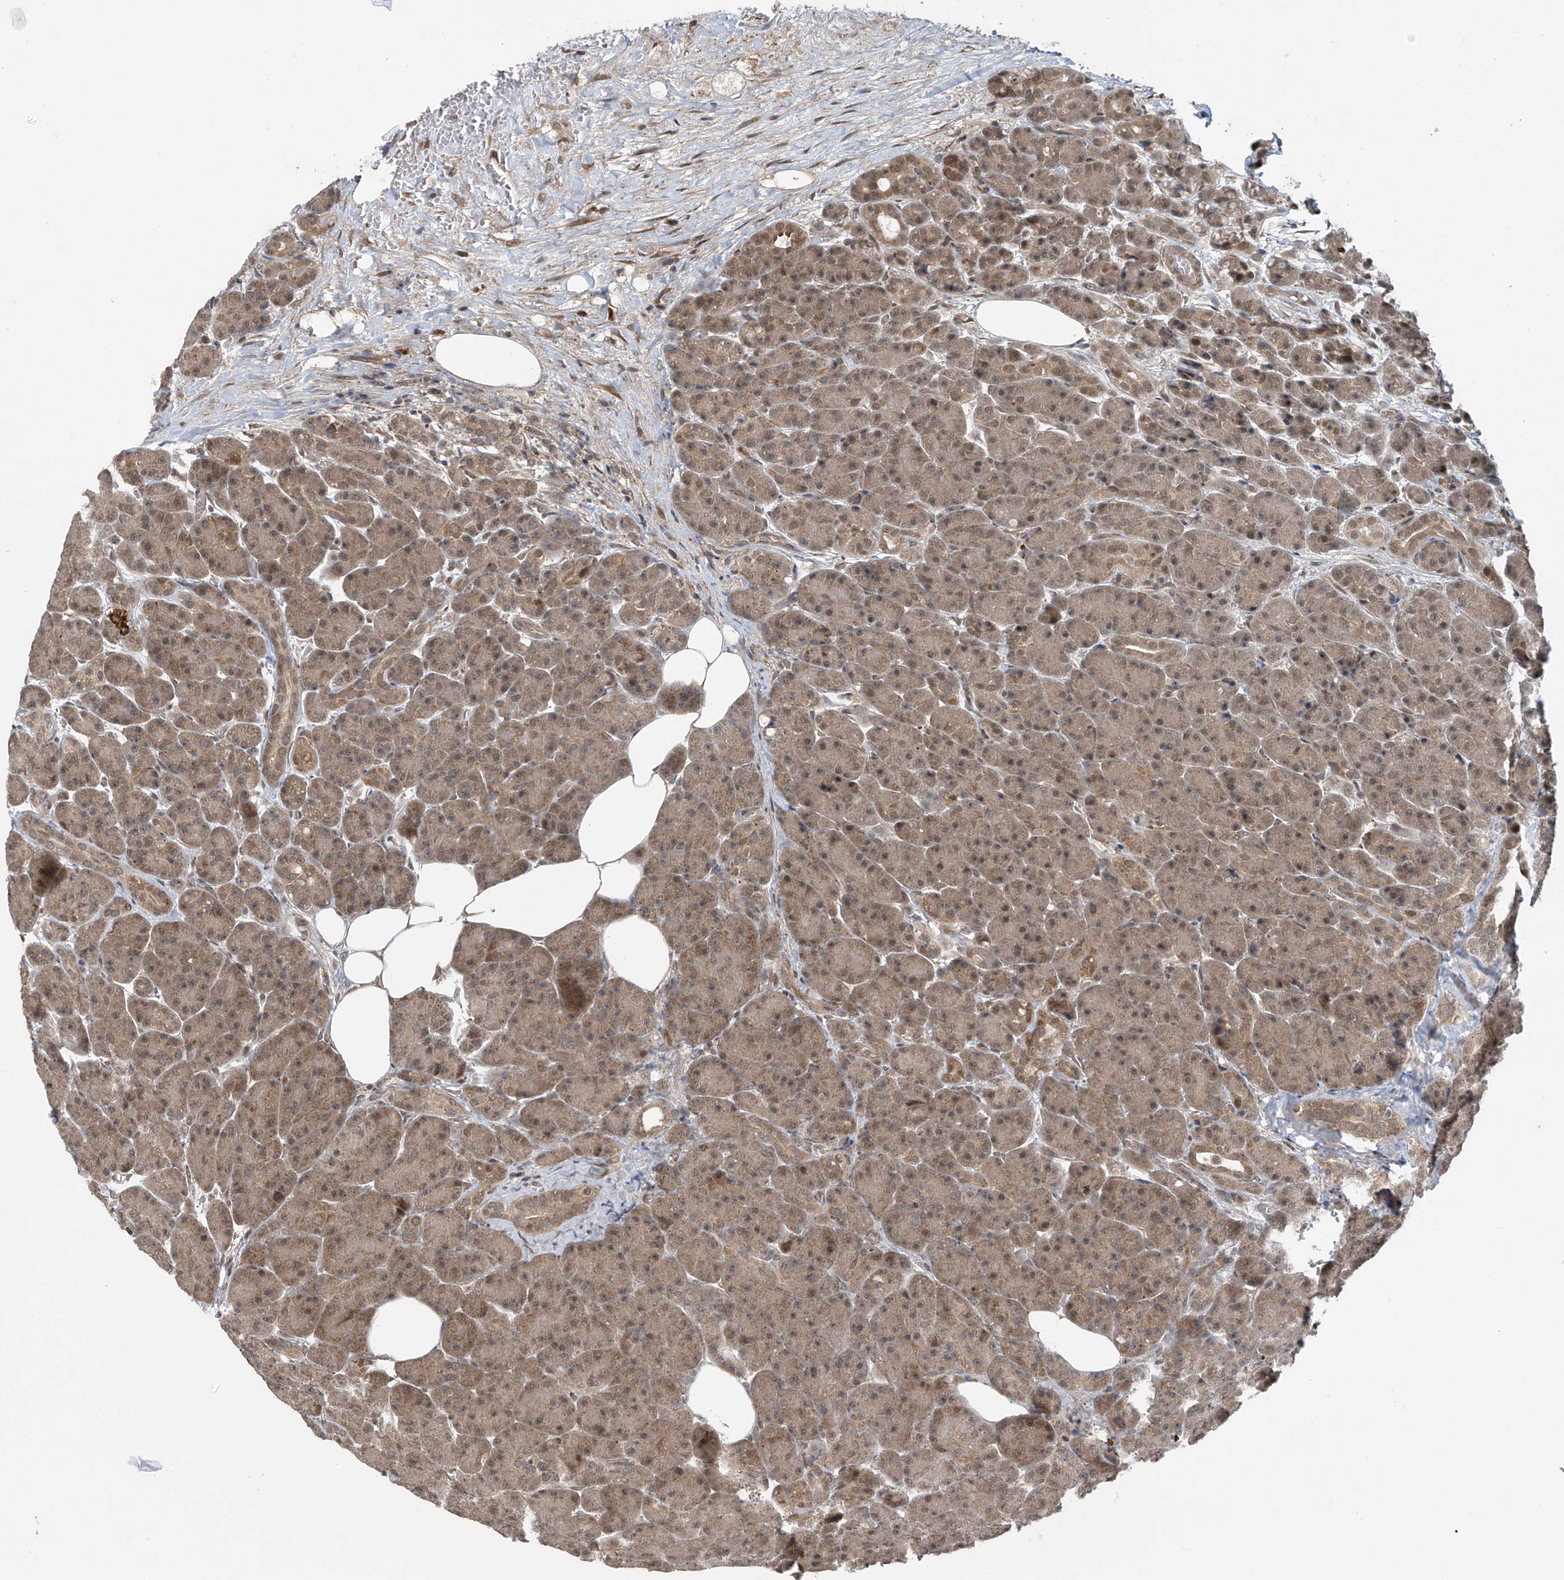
{"staining": {"intensity": "moderate", "quantity": ">75%", "location": "cytoplasmic/membranous,nuclear"}, "tissue": "pancreas", "cell_type": "Exocrine glandular cells", "image_type": "normal", "snomed": [{"axis": "morphology", "description": "Normal tissue, NOS"}, {"axis": "topography", "description": "Pancreas"}], "caption": "Pancreas stained with DAB (3,3'-diaminobenzidine) immunohistochemistry demonstrates medium levels of moderate cytoplasmic/membranous,nuclear positivity in about >75% of exocrine glandular cells. Ihc stains the protein of interest in brown and the nuclei are stained blue.", "gene": "ABHD13", "patient": {"sex": "male", "age": 63}}